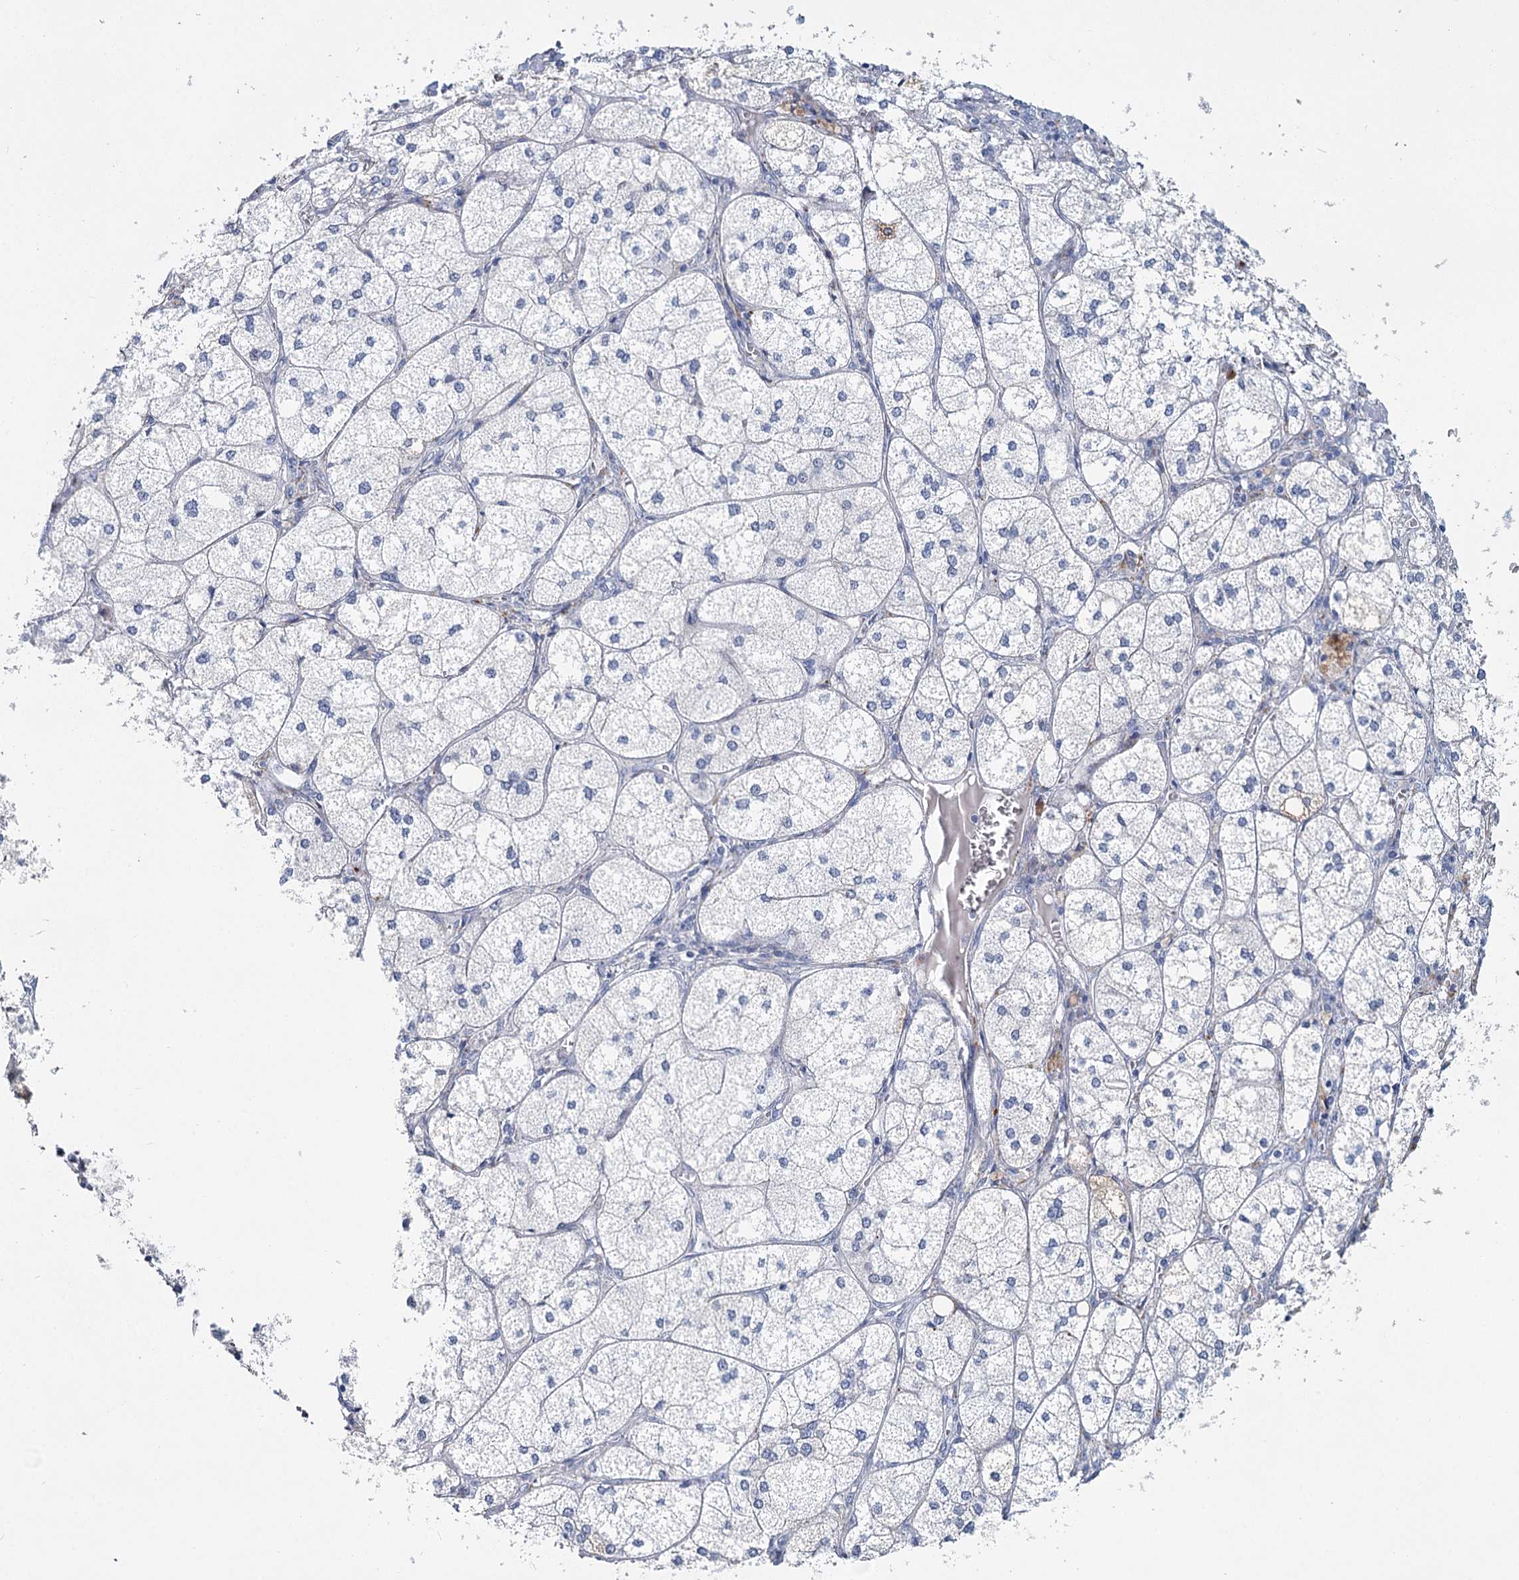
{"staining": {"intensity": "moderate", "quantity": "<25%", "location": "cytoplasmic/membranous"}, "tissue": "adrenal gland", "cell_type": "Glandular cells", "image_type": "normal", "snomed": [{"axis": "morphology", "description": "Normal tissue, NOS"}, {"axis": "topography", "description": "Adrenal gland"}], "caption": "Moderate cytoplasmic/membranous expression for a protein is identified in about <25% of glandular cells of normal adrenal gland using IHC.", "gene": "METTL7B", "patient": {"sex": "female", "age": 61}}